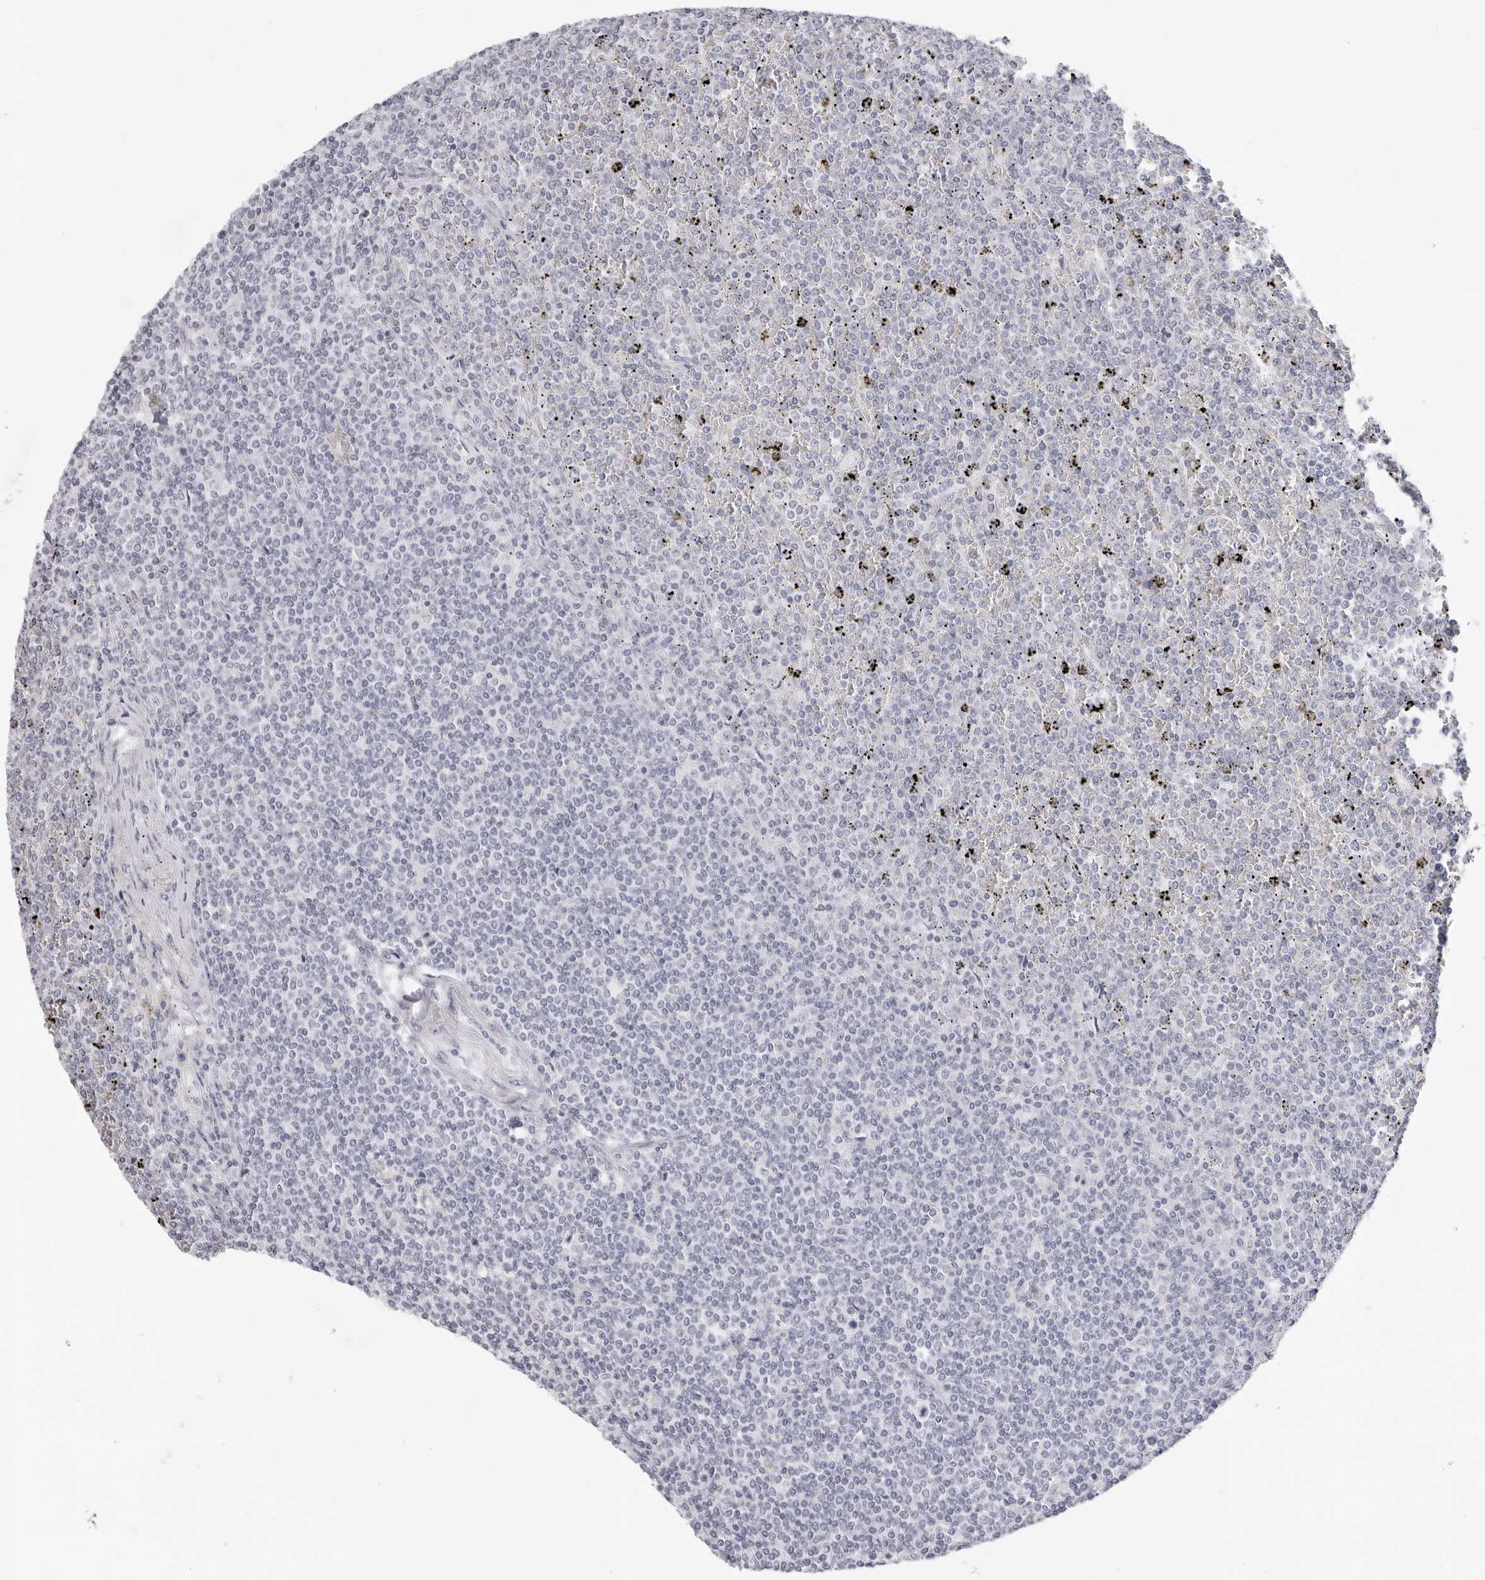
{"staining": {"intensity": "negative", "quantity": "none", "location": "none"}, "tissue": "lymphoma", "cell_type": "Tumor cells", "image_type": "cancer", "snomed": [{"axis": "morphology", "description": "Malignant lymphoma, non-Hodgkin's type, Low grade"}, {"axis": "topography", "description": "Spleen"}], "caption": "High power microscopy image of an immunohistochemistry photomicrograph of malignant lymphoma, non-Hodgkin's type (low-grade), revealing no significant positivity in tumor cells. The staining was performed using DAB to visualize the protein expression in brown, while the nuclei were stained in blue with hematoxylin (Magnification: 20x).", "gene": "CST5", "patient": {"sex": "female", "age": 19}}